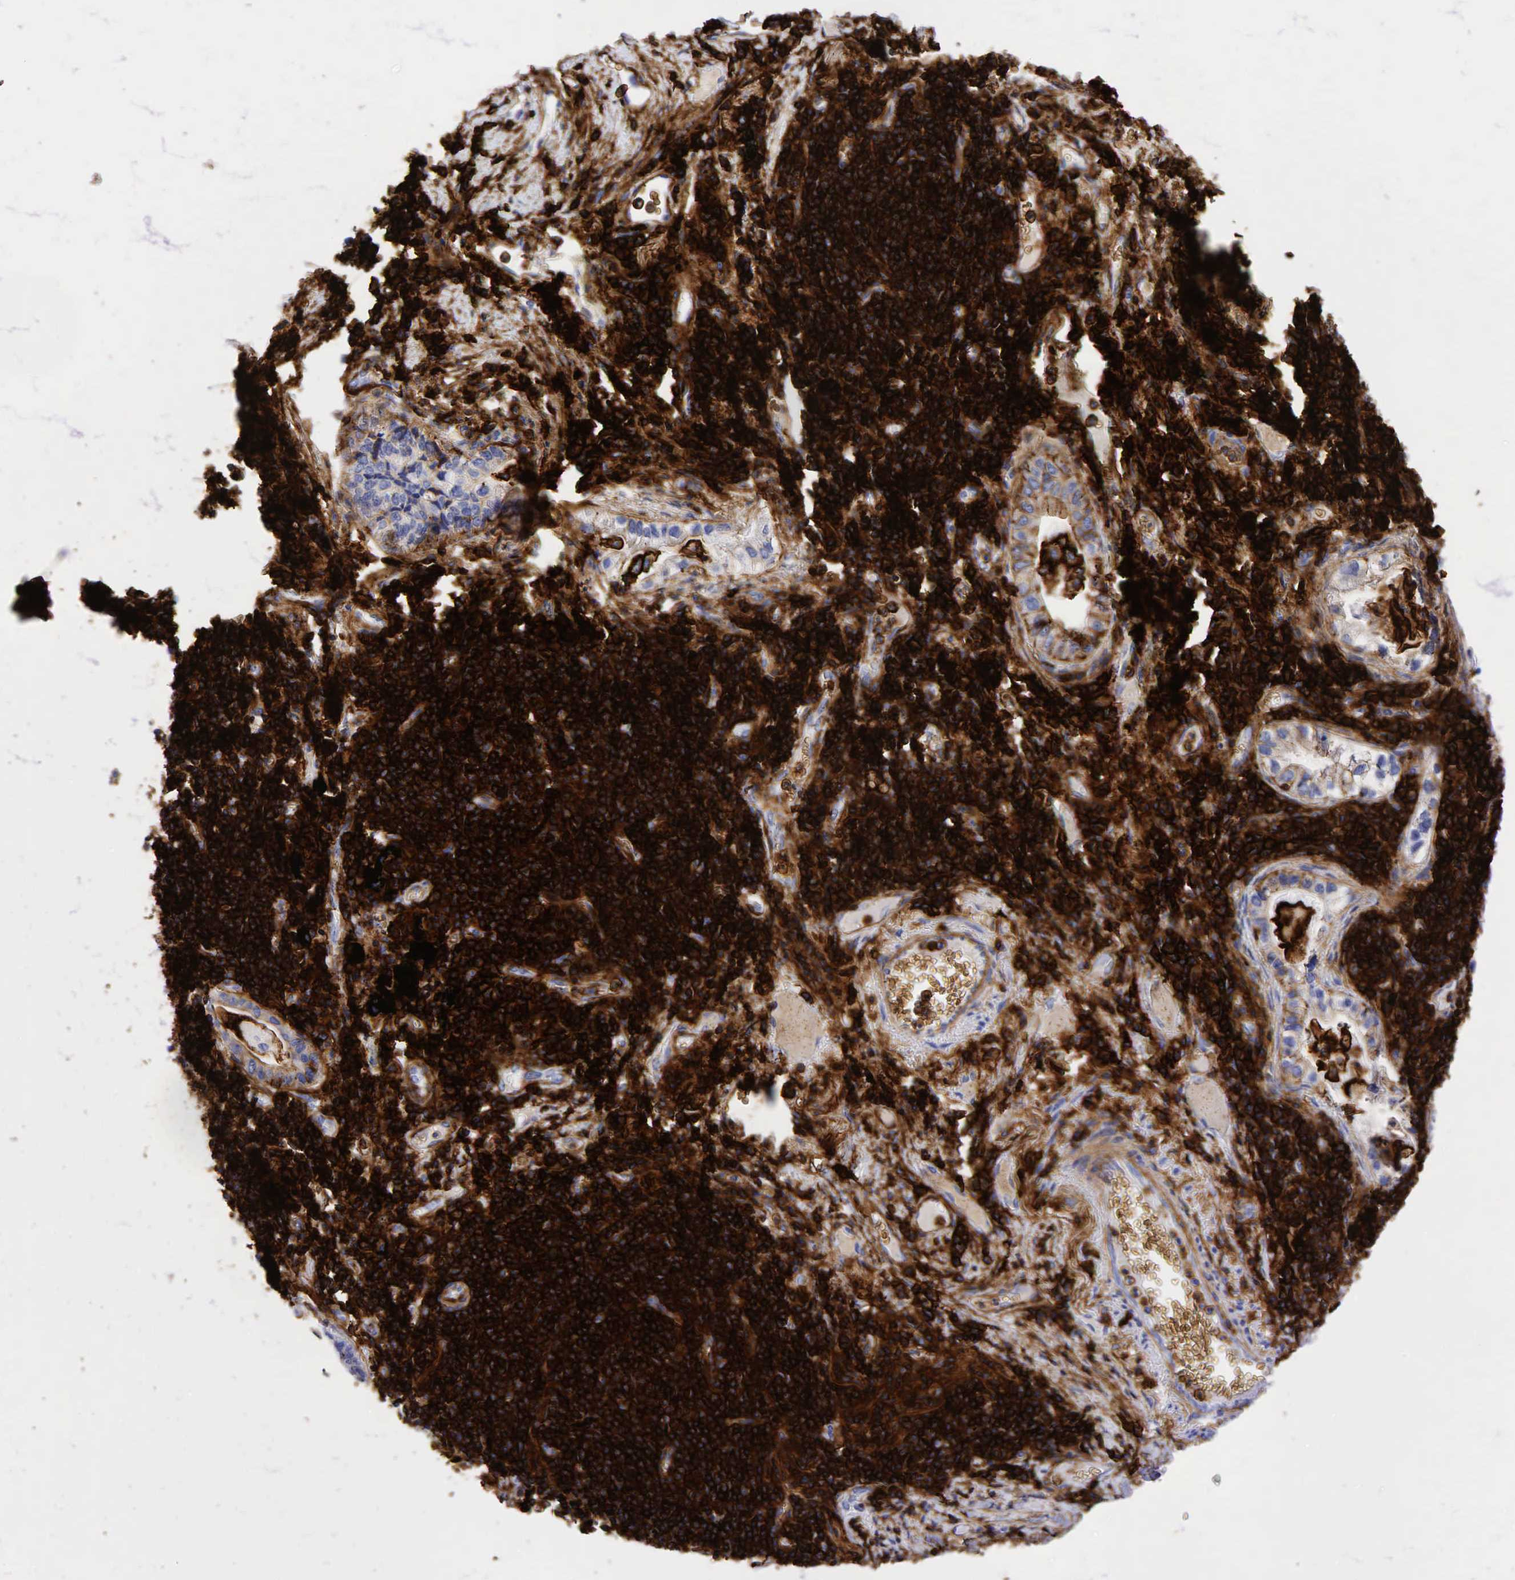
{"staining": {"intensity": "moderate", "quantity": "25%-75%", "location": "cytoplasmic/membranous"}, "tissue": "lung cancer", "cell_type": "Tumor cells", "image_type": "cancer", "snomed": [{"axis": "morphology", "description": "Adenocarcinoma, NOS"}, {"axis": "topography", "description": "Lung"}], "caption": "Lung adenocarcinoma tissue reveals moderate cytoplasmic/membranous positivity in approximately 25%-75% of tumor cells, visualized by immunohistochemistry.", "gene": "CD44", "patient": {"sex": "female", "age": 50}}